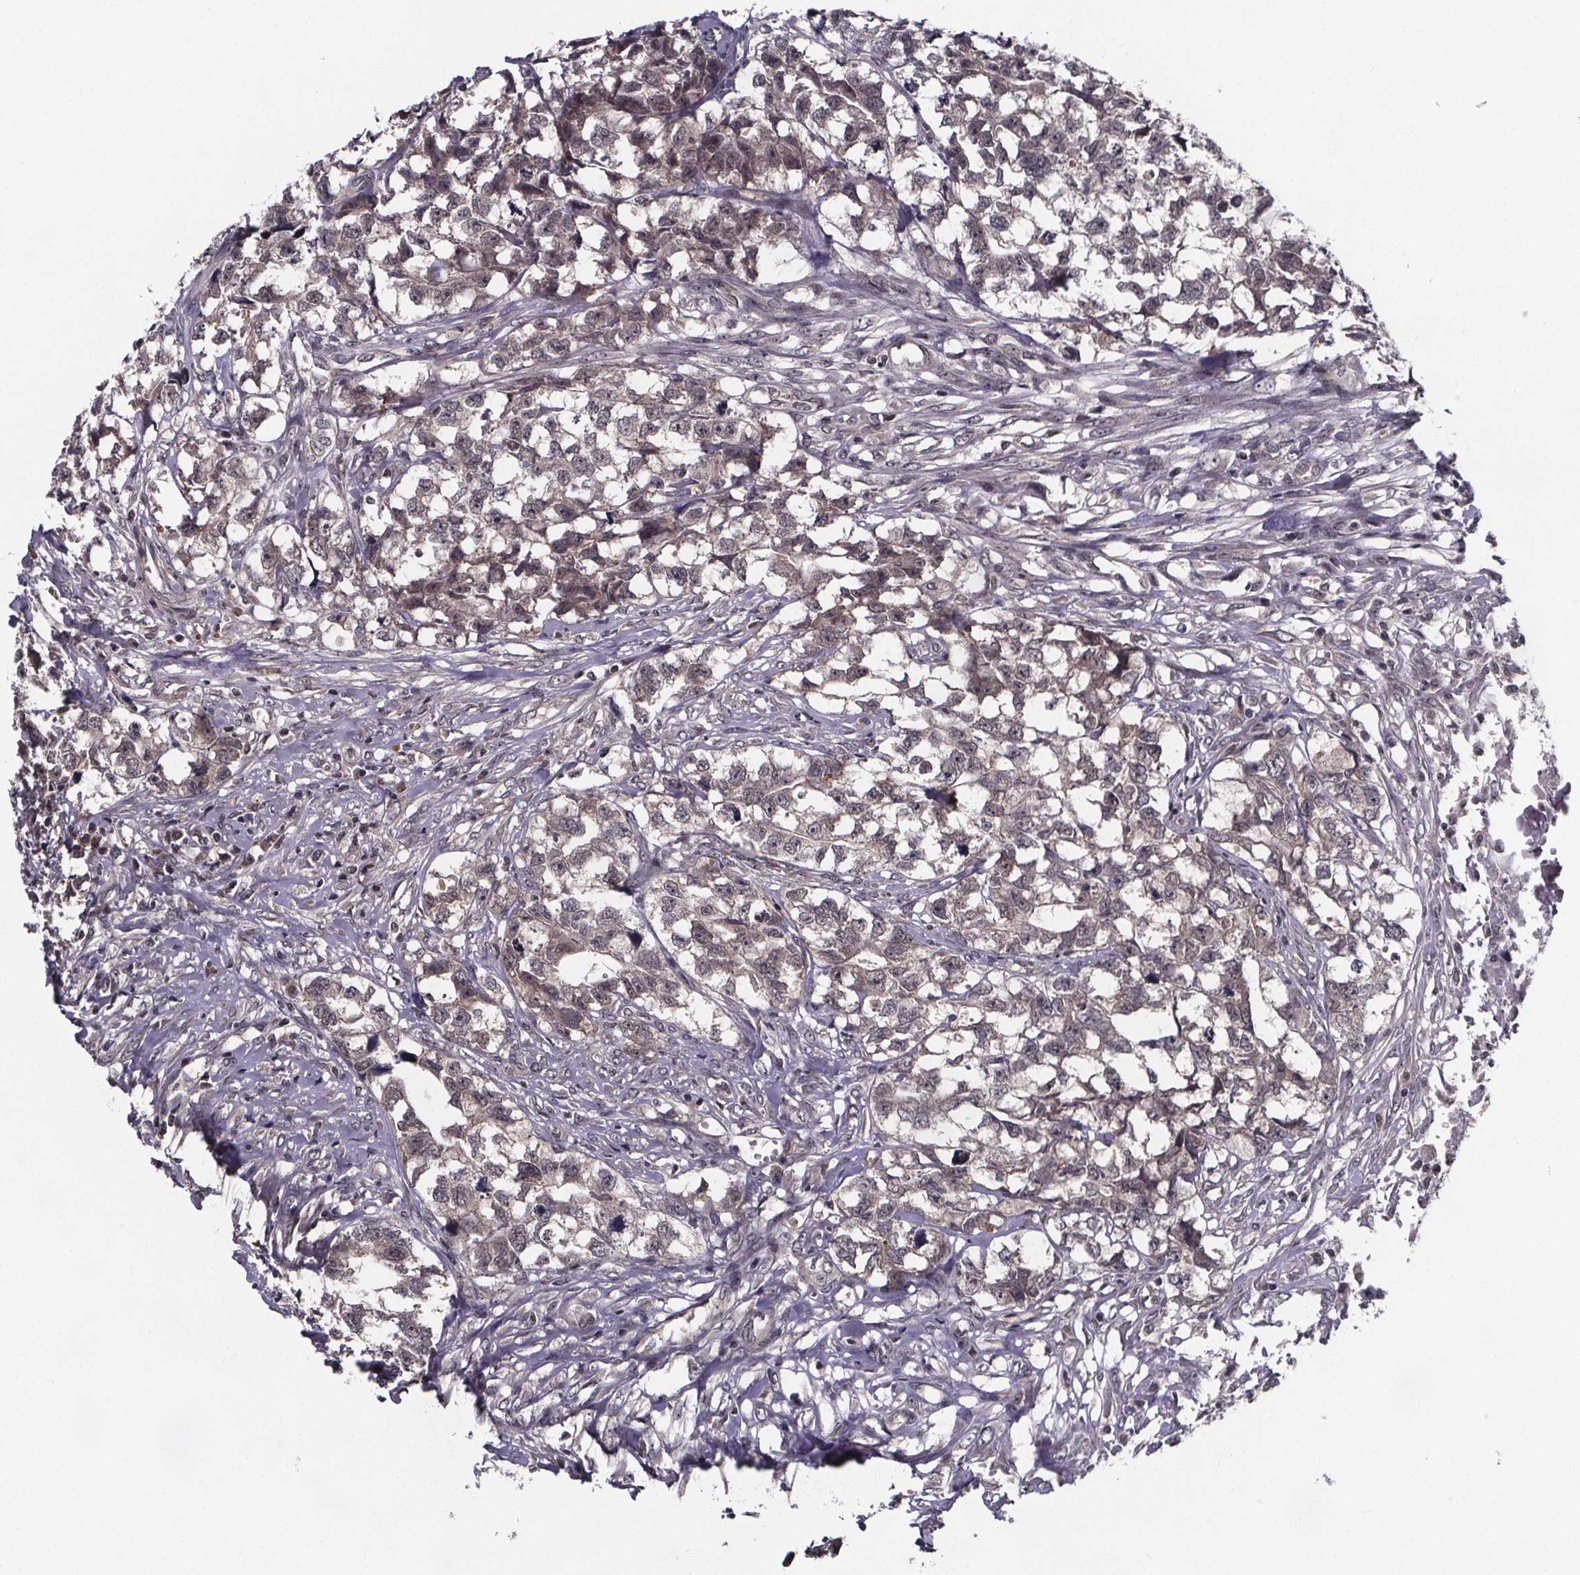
{"staining": {"intensity": "negative", "quantity": "none", "location": "none"}, "tissue": "testis cancer", "cell_type": "Tumor cells", "image_type": "cancer", "snomed": [{"axis": "morphology", "description": "Carcinoma, Embryonal, NOS"}, {"axis": "morphology", "description": "Teratoma, malignant, NOS"}, {"axis": "topography", "description": "Testis"}], "caption": "Immunohistochemistry of human testis embryonal carcinoma shows no staining in tumor cells. The staining was performed using DAB (3,3'-diaminobenzidine) to visualize the protein expression in brown, while the nuclei were stained in blue with hematoxylin (Magnification: 20x).", "gene": "FN3KRP", "patient": {"sex": "male", "age": 44}}